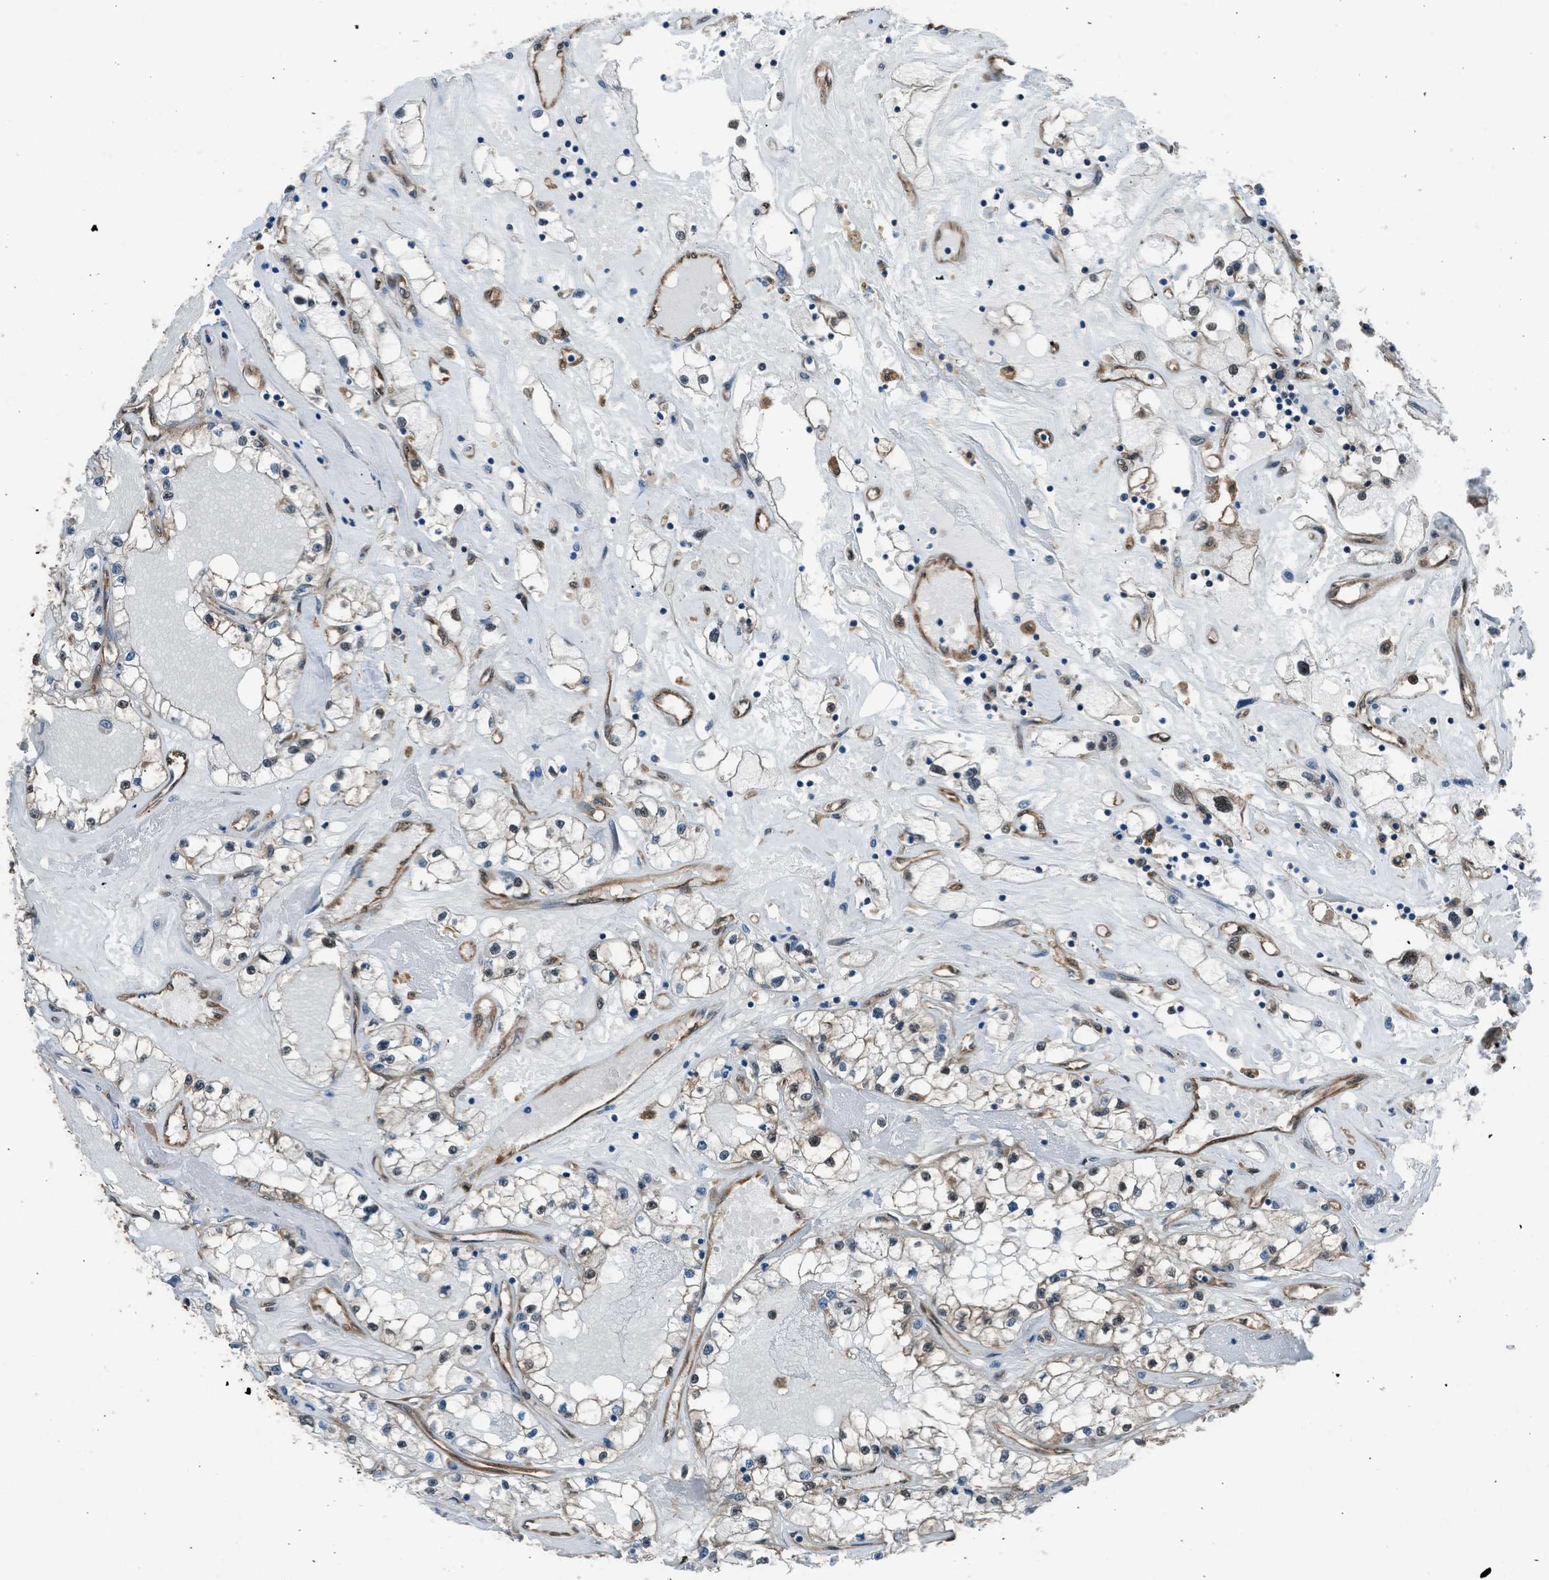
{"staining": {"intensity": "moderate", "quantity": "<25%", "location": "nuclear"}, "tissue": "renal cancer", "cell_type": "Tumor cells", "image_type": "cancer", "snomed": [{"axis": "morphology", "description": "Adenocarcinoma, NOS"}, {"axis": "topography", "description": "Kidney"}], "caption": "Brown immunohistochemical staining in renal cancer (adenocarcinoma) exhibits moderate nuclear positivity in about <25% of tumor cells.", "gene": "YWHAG", "patient": {"sex": "male", "age": 56}}